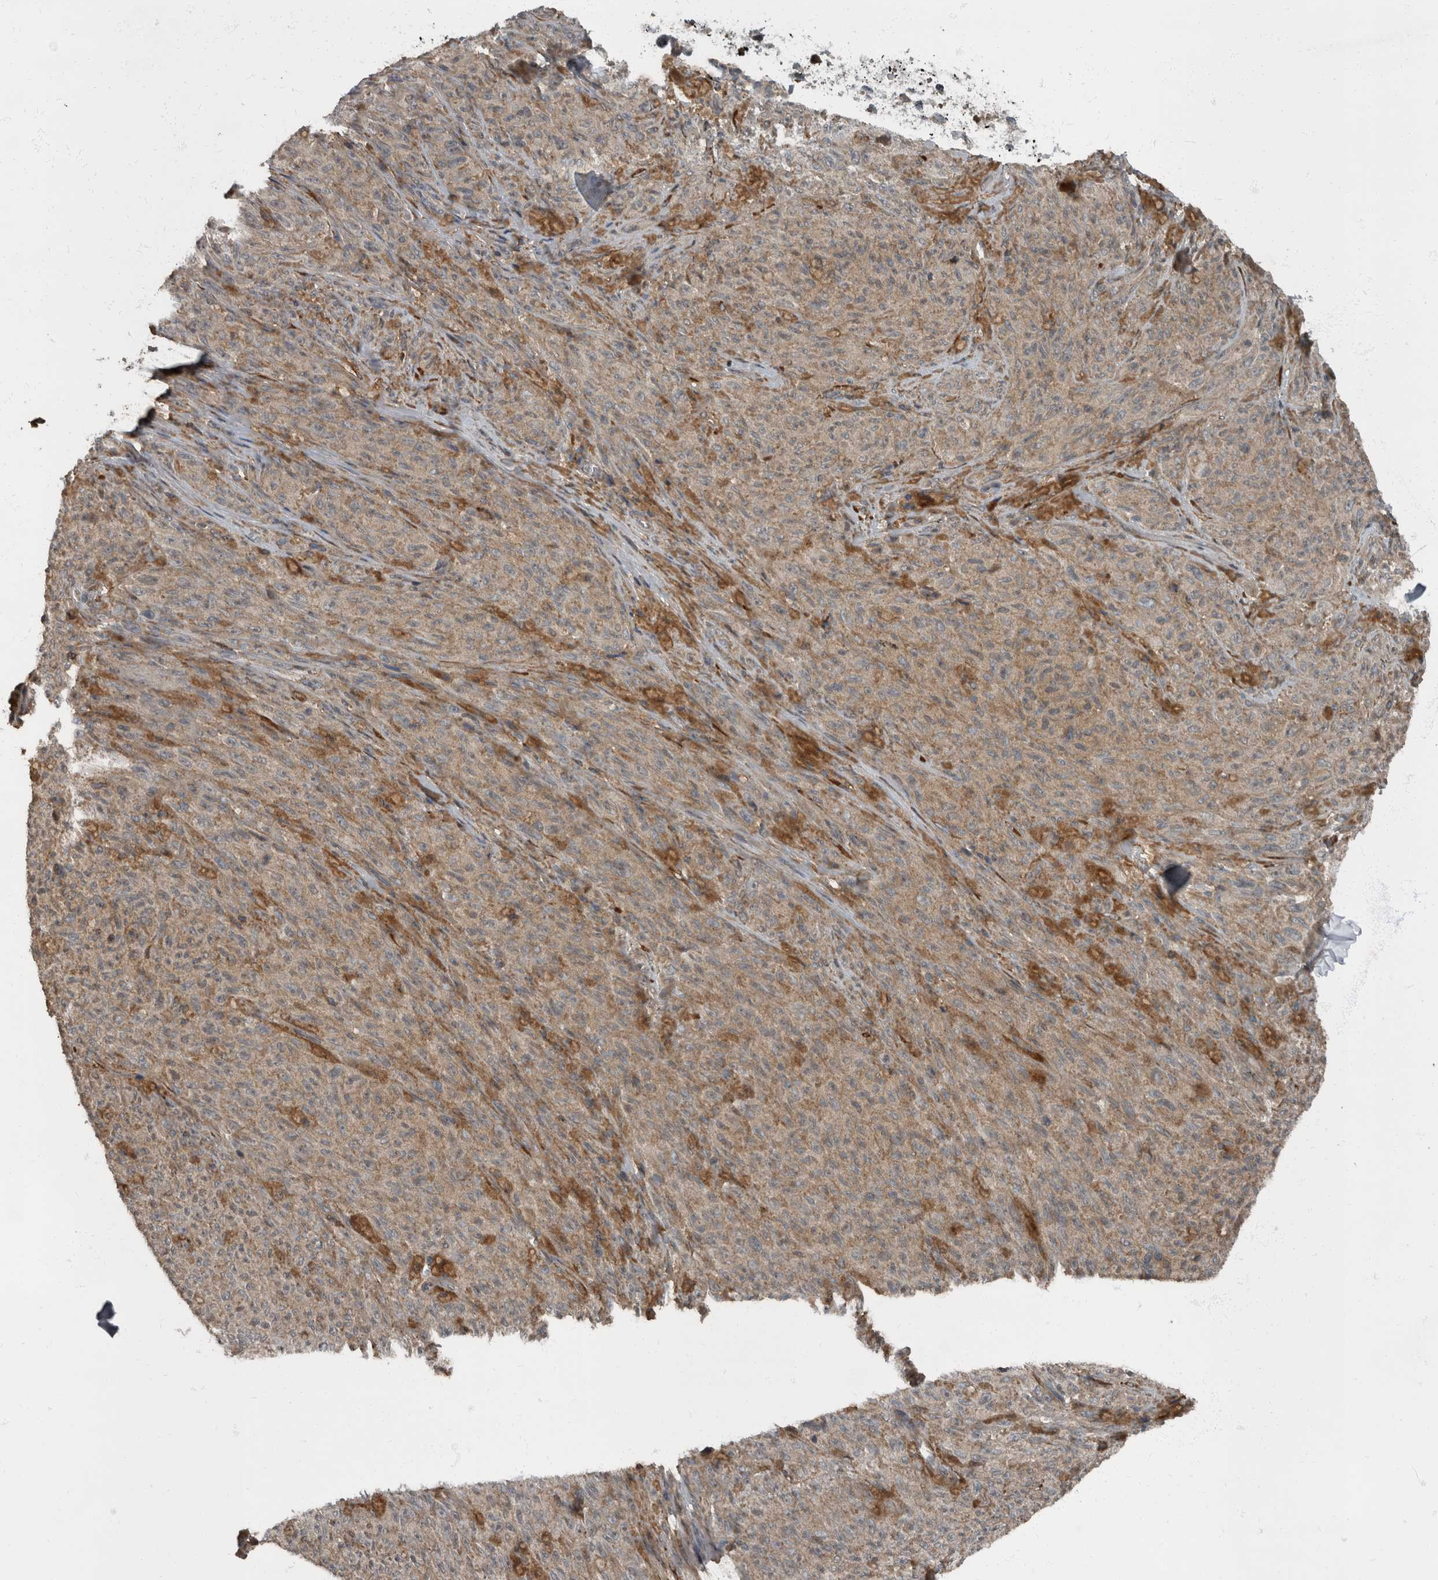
{"staining": {"intensity": "weak", "quantity": ">75%", "location": "cytoplasmic/membranous"}, "tissue": "melanoma", "cell_type": "Tumor cells", "image_type": "cancer", "snomed": [{"axis": "morphology", "description": "Malignant melanoma, NOS"}, {"axis": "topography", "description": "Skin"}], "caption": "Weak cytoplasmic/membranous staining is seen in approximately >75% of tumor cells in malignant melanoma. The protein is stained brown, and the nuclei are stained in blue (DAB IHC with brightfield microscopy, high magnification).", "gene": "RABGGTB", "patient": {"sex": "female", "age": 82}}